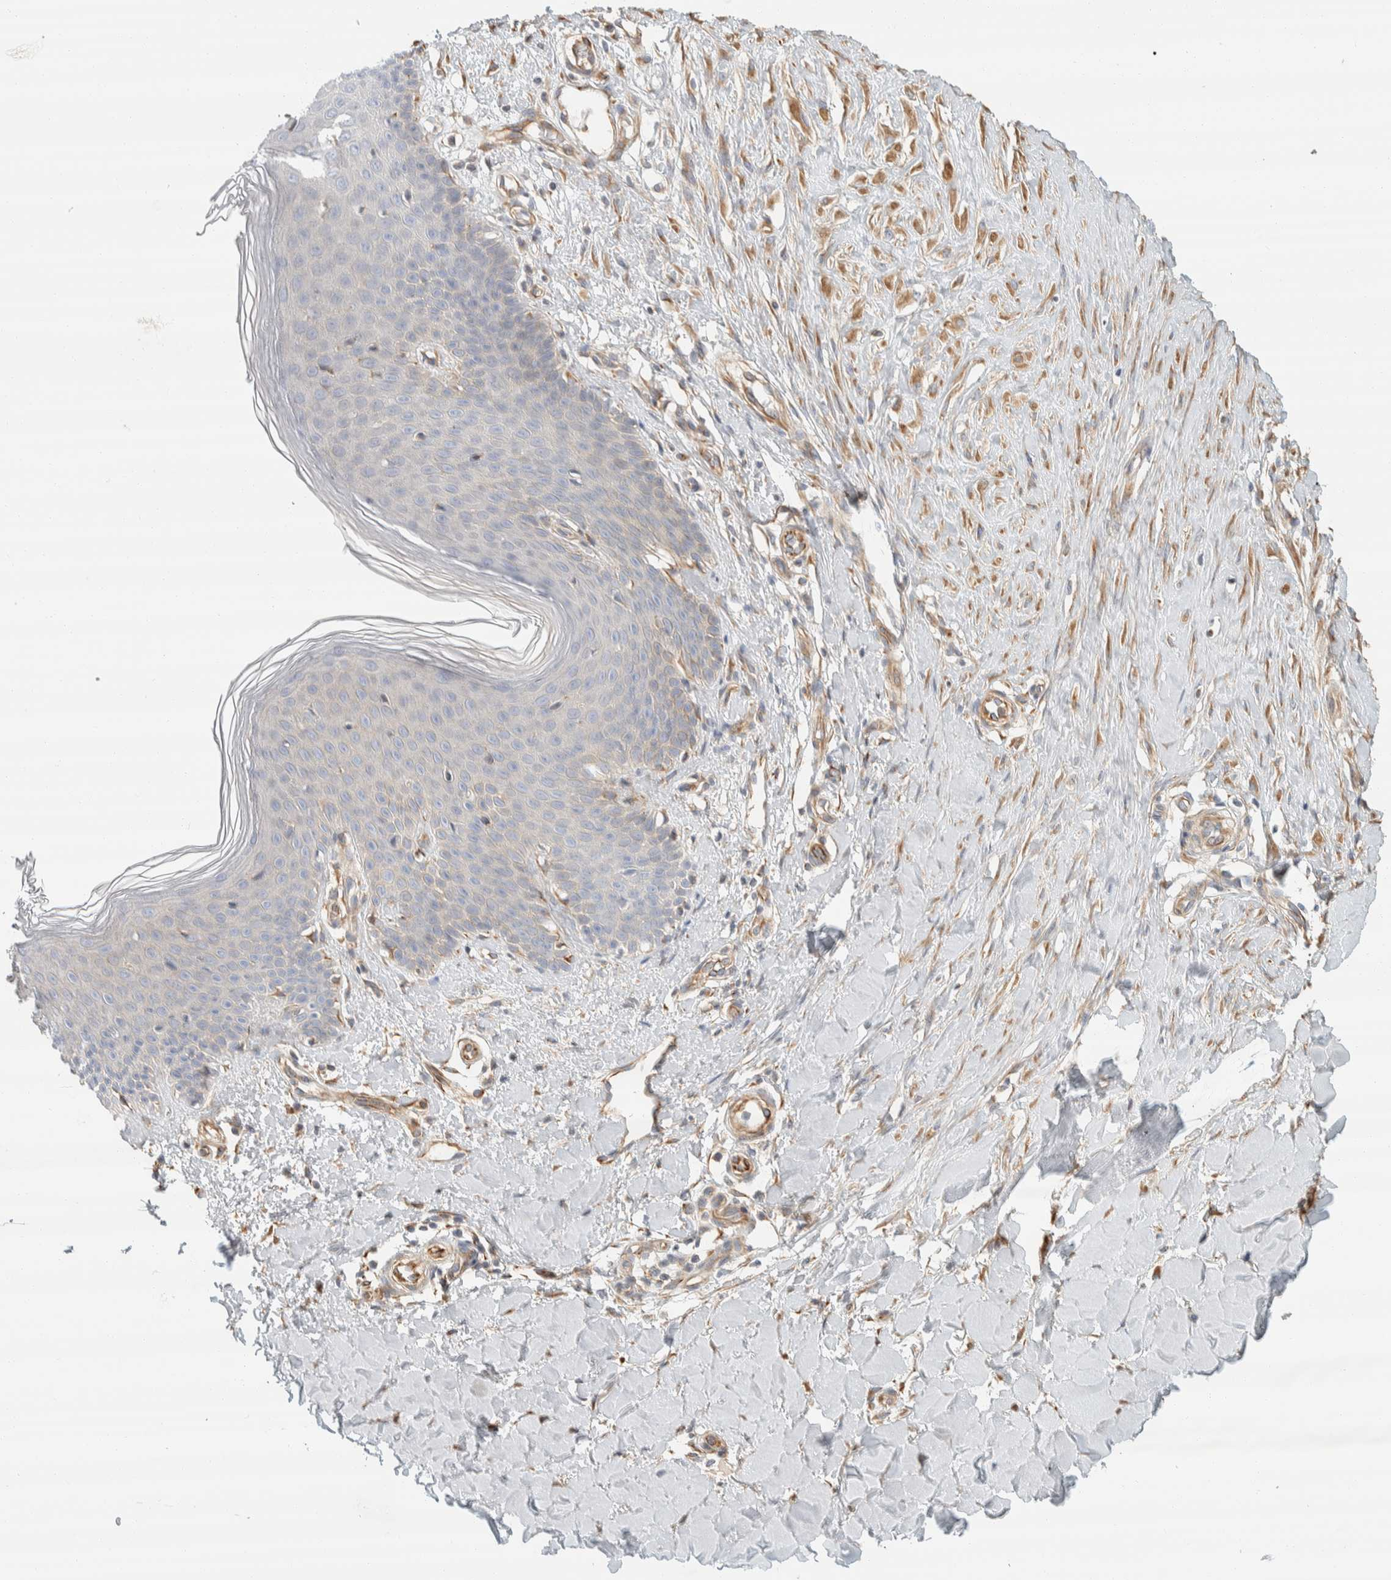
{"staining": {"intensity": "weak", "quantity": ">75%", "location": "cytoplasmic/membranous"}, "tissue": "skin", "cell_type": "Fibroblasts", "image_type": "normal", "snomed": [{"axis": "morphology", "description": "Normal tissue, NOS"}, {"axis": "morphology", "description": "Malignant melanoma, NOS"}, {"axis": "topography", "description": "Skin"}], "caption": "Immunohistochemical staining of benign human skin displays weak cytoplasmic/membranous protein positivity in about >75% of fibroblasts.", "gene": "CDR2", "patient": {"sex": "male", "age": 83}}